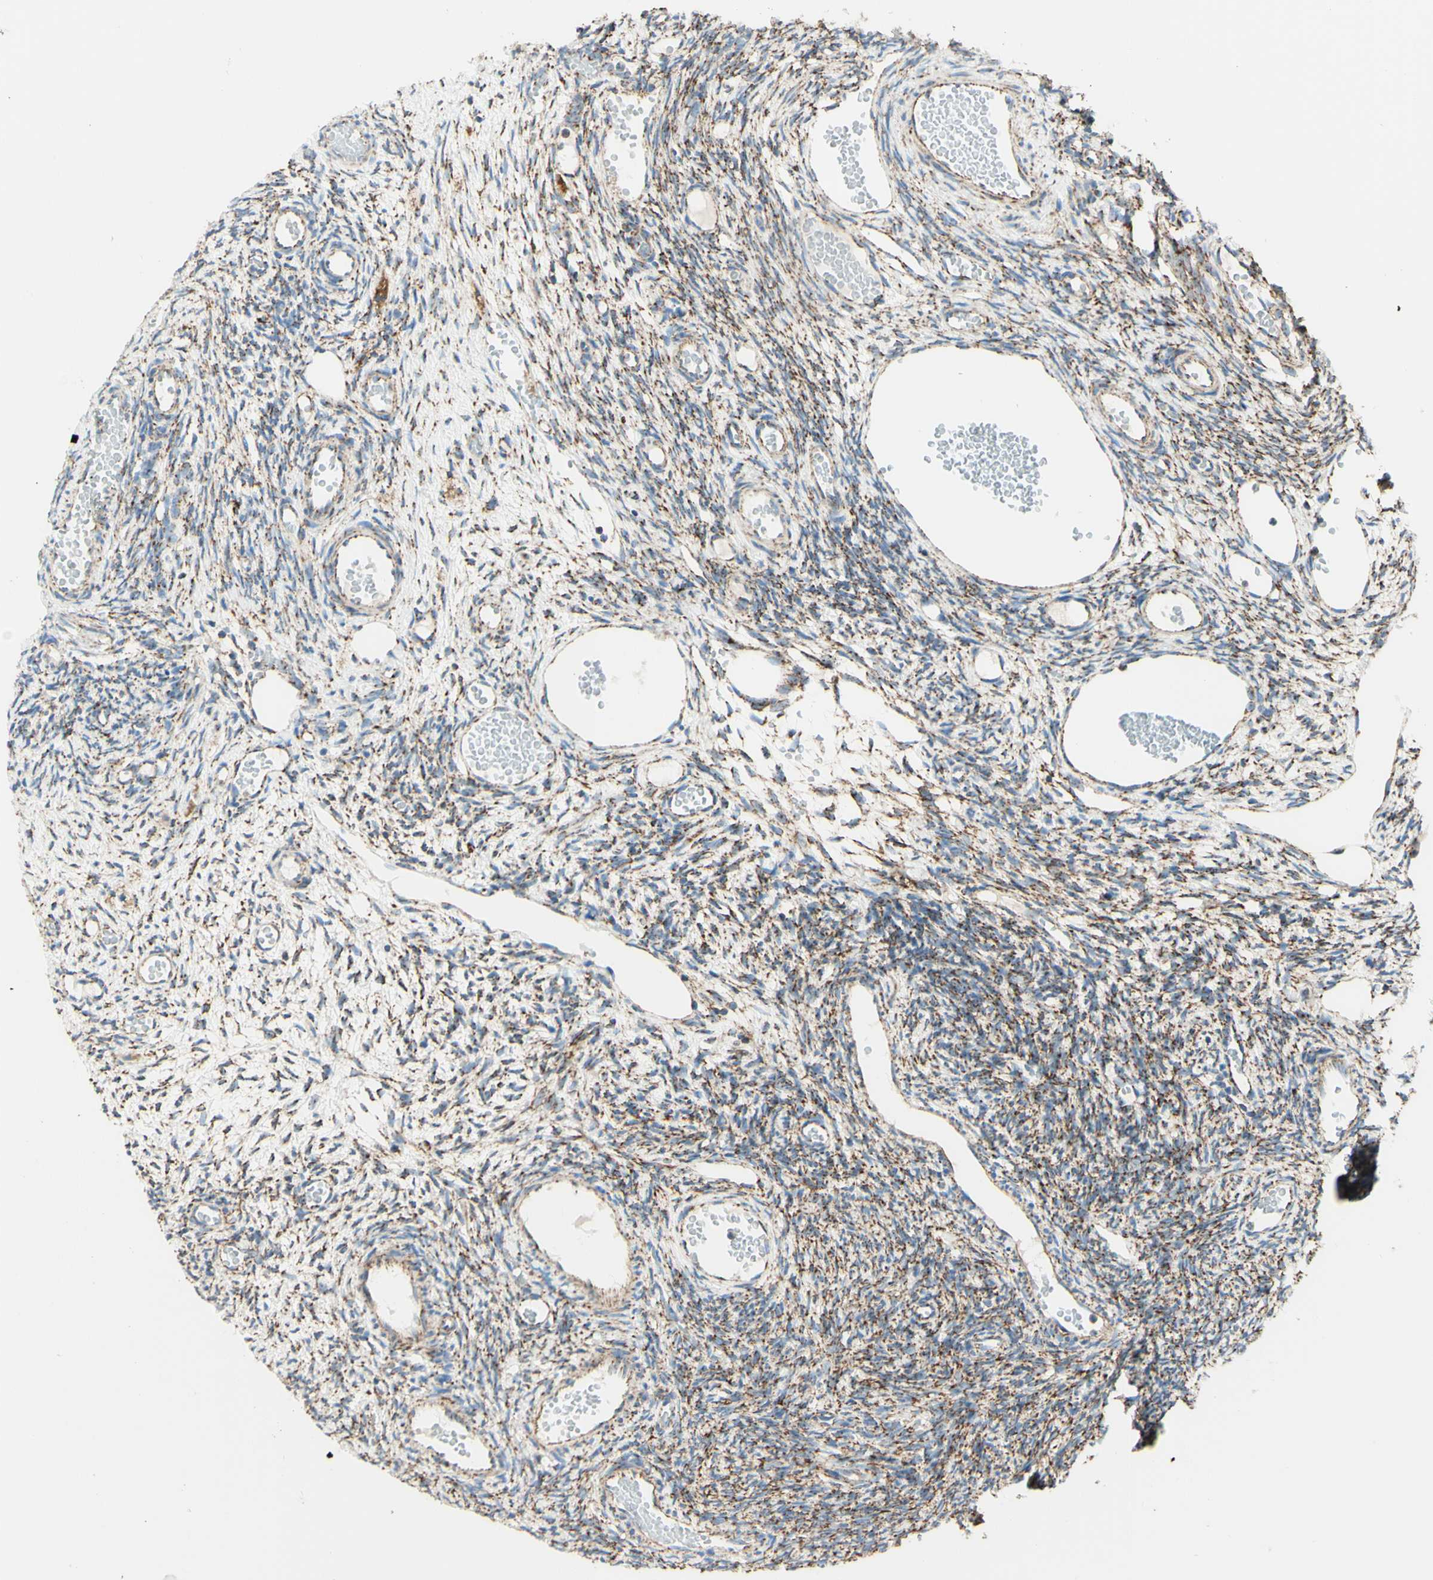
{"staining": {"intensity": "moderate", "quantity": "25%-75%", "location": "cytoplasmic/membranous"}, "tissue": "ovary", "cell_type": "Ovarian stroma cells", "image_type": "normal", "snomed": [{"axis": "morphology", "description": "Normal tissue, NOS"}, {"axis": "topography", "description": "Ovary"}], "caption": "The histopathology image shows staining of unremarkable ovary, revealing moderate cytoplasmic/membranous protein staining (brown color) within ovarian stroma cells. The staining was performed using DAB (3,3'-diaminobenzidine) to visualize the protein expression in brown, while the nuclei were stained in blue with hematoxylin (Magnification: 20x).", "gene": "ARMC10", "patient": {"sex": "female", "age": 35}}